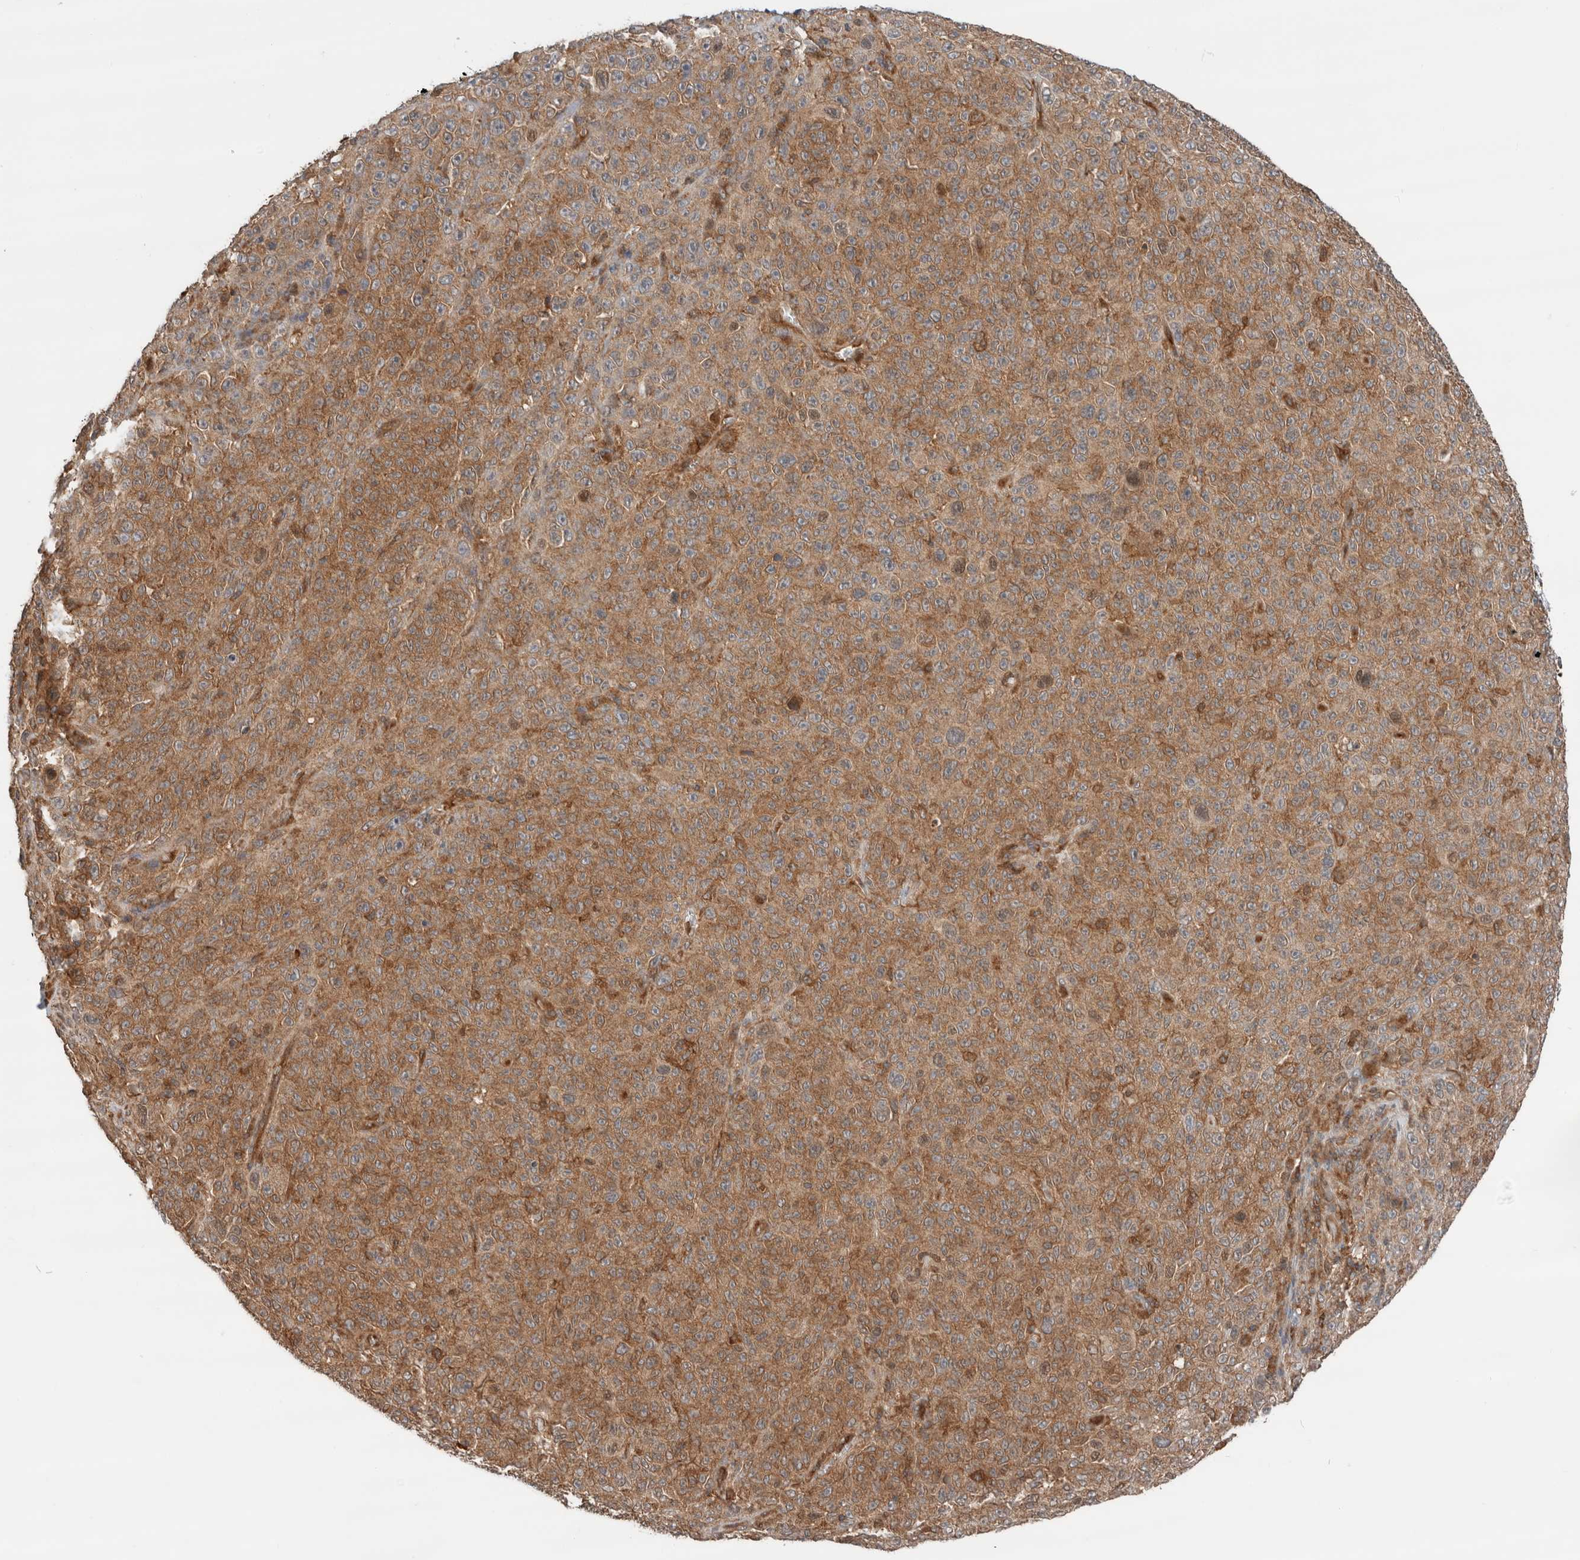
{"staining": {"intensity": "moderate", "quantity": ">75%", "location": "cytoplasmic/membranous"}, "tissue": "melanoma", "cell_type": "Tumor cells", "image_type": "cancer", "snomed": [{"axis": "morphology", "description": "Malignant melanoma, NOS"}, {"axis": "topography", "description": "Skin"}], "caption": "Protein expression analysis of human melanoma reveals moderate cytoplasmic/membranous expression in approximately >75% of tumor cells. The protein is stained brown, and the nuclei are stained in blue (DAB (3,3'-diaminobenzidine) IHC with brightfield microscopy, high magnification).", "gene": "XPNPEP1", "patient": {"sex": "female", "age": 82}}